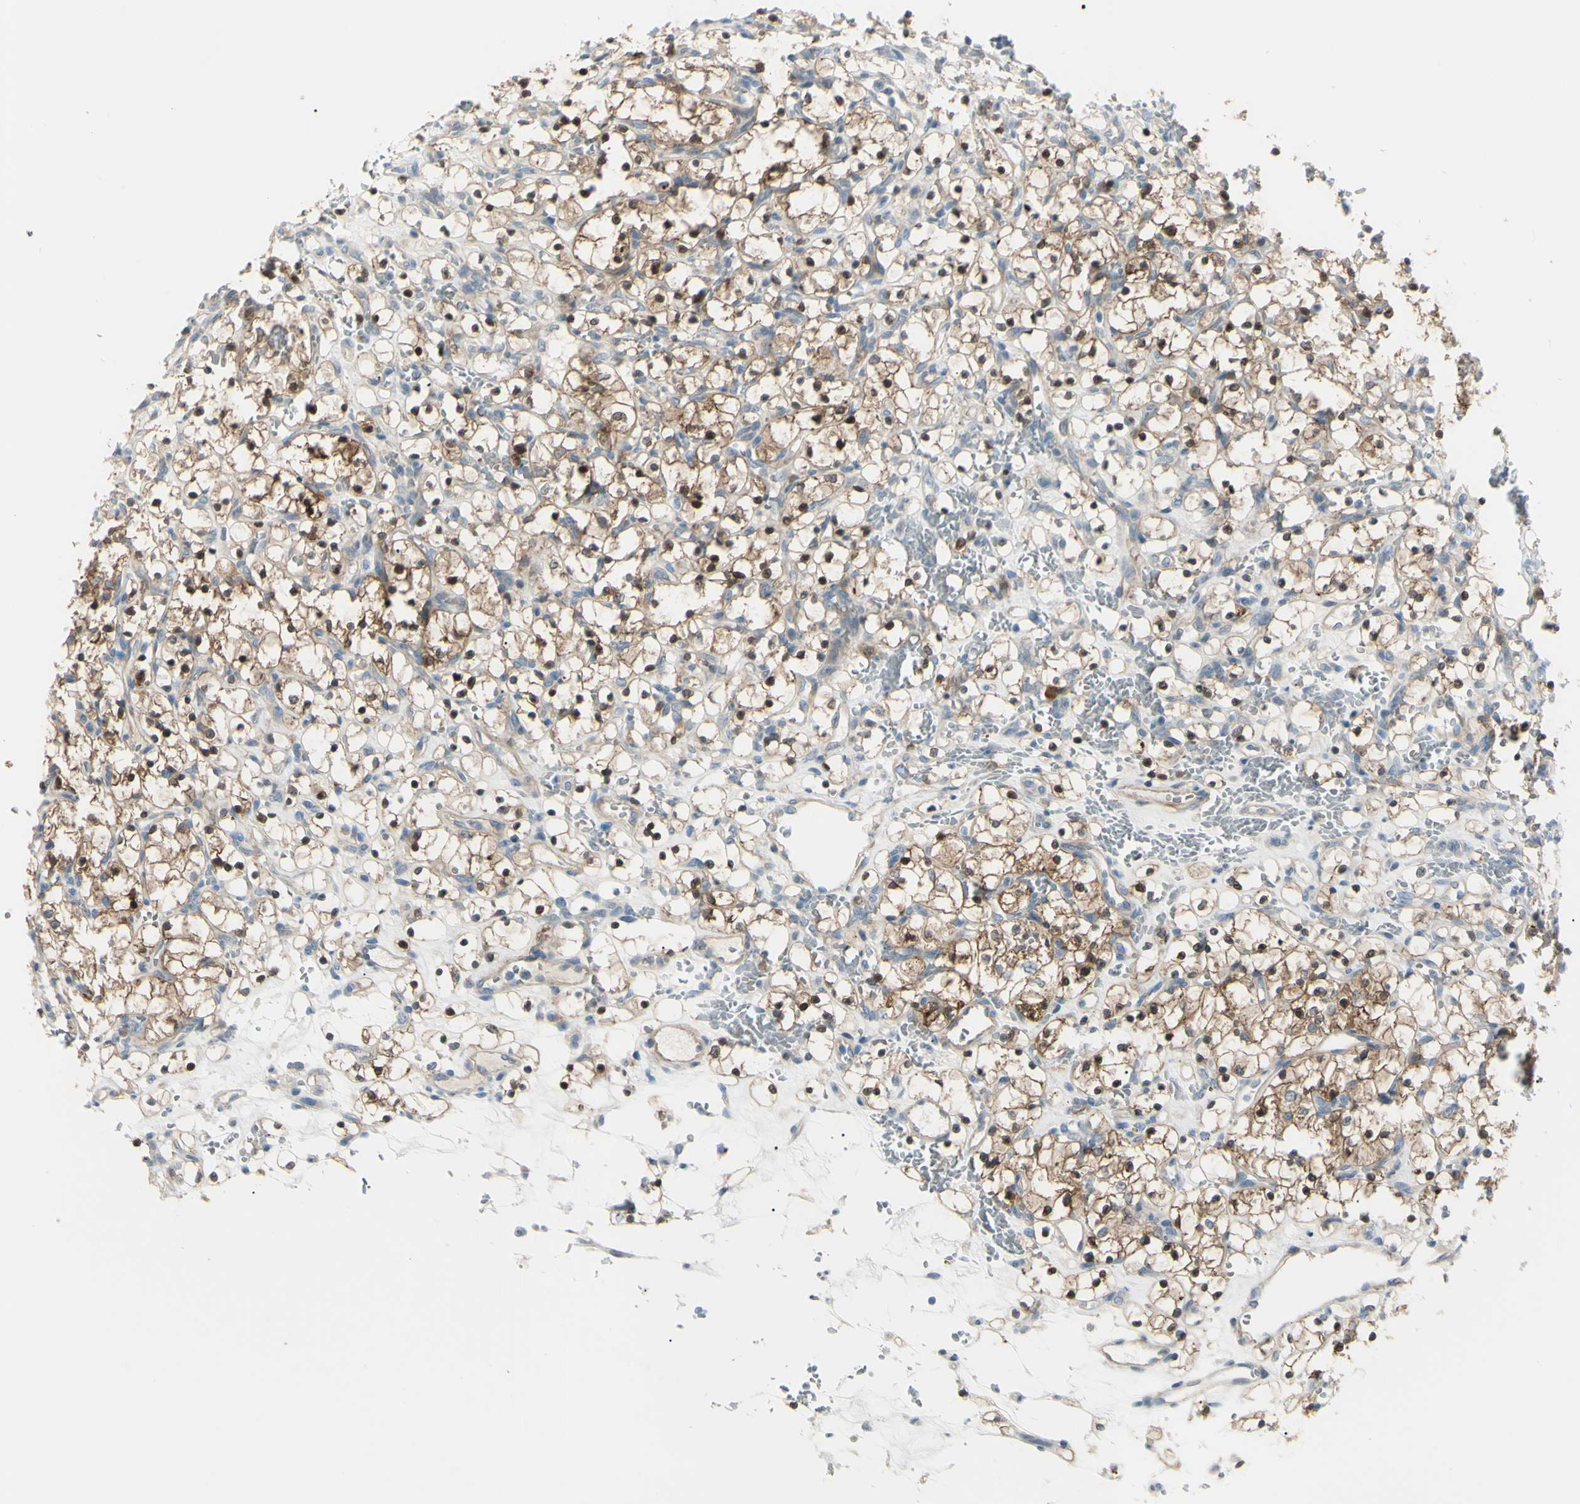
{"staining": {"intensity": "strong", "quantity": ">75%", "location": "cytoplasmic/membranous,nuclear"}, "tissue": "renal cancer", "cell_type": "Tumor cells", "image_type": "cancer", "snomed": [{"axis": "morphology", "description": "Adenocarcinoma, NOS"}, {"axis": "topography", "description": "Kidney"}], "caption": "A high amount of strong cytoplasmic/membranous and nuclear staining is identified in about >75% of tumor cells in renal cancer (adenocarcinoma) tissue. (Brightfield microscopy of DAB IHC at high magnification).", "gene": "LRRK1", "patient": {"sex": "female", "age": 69}}